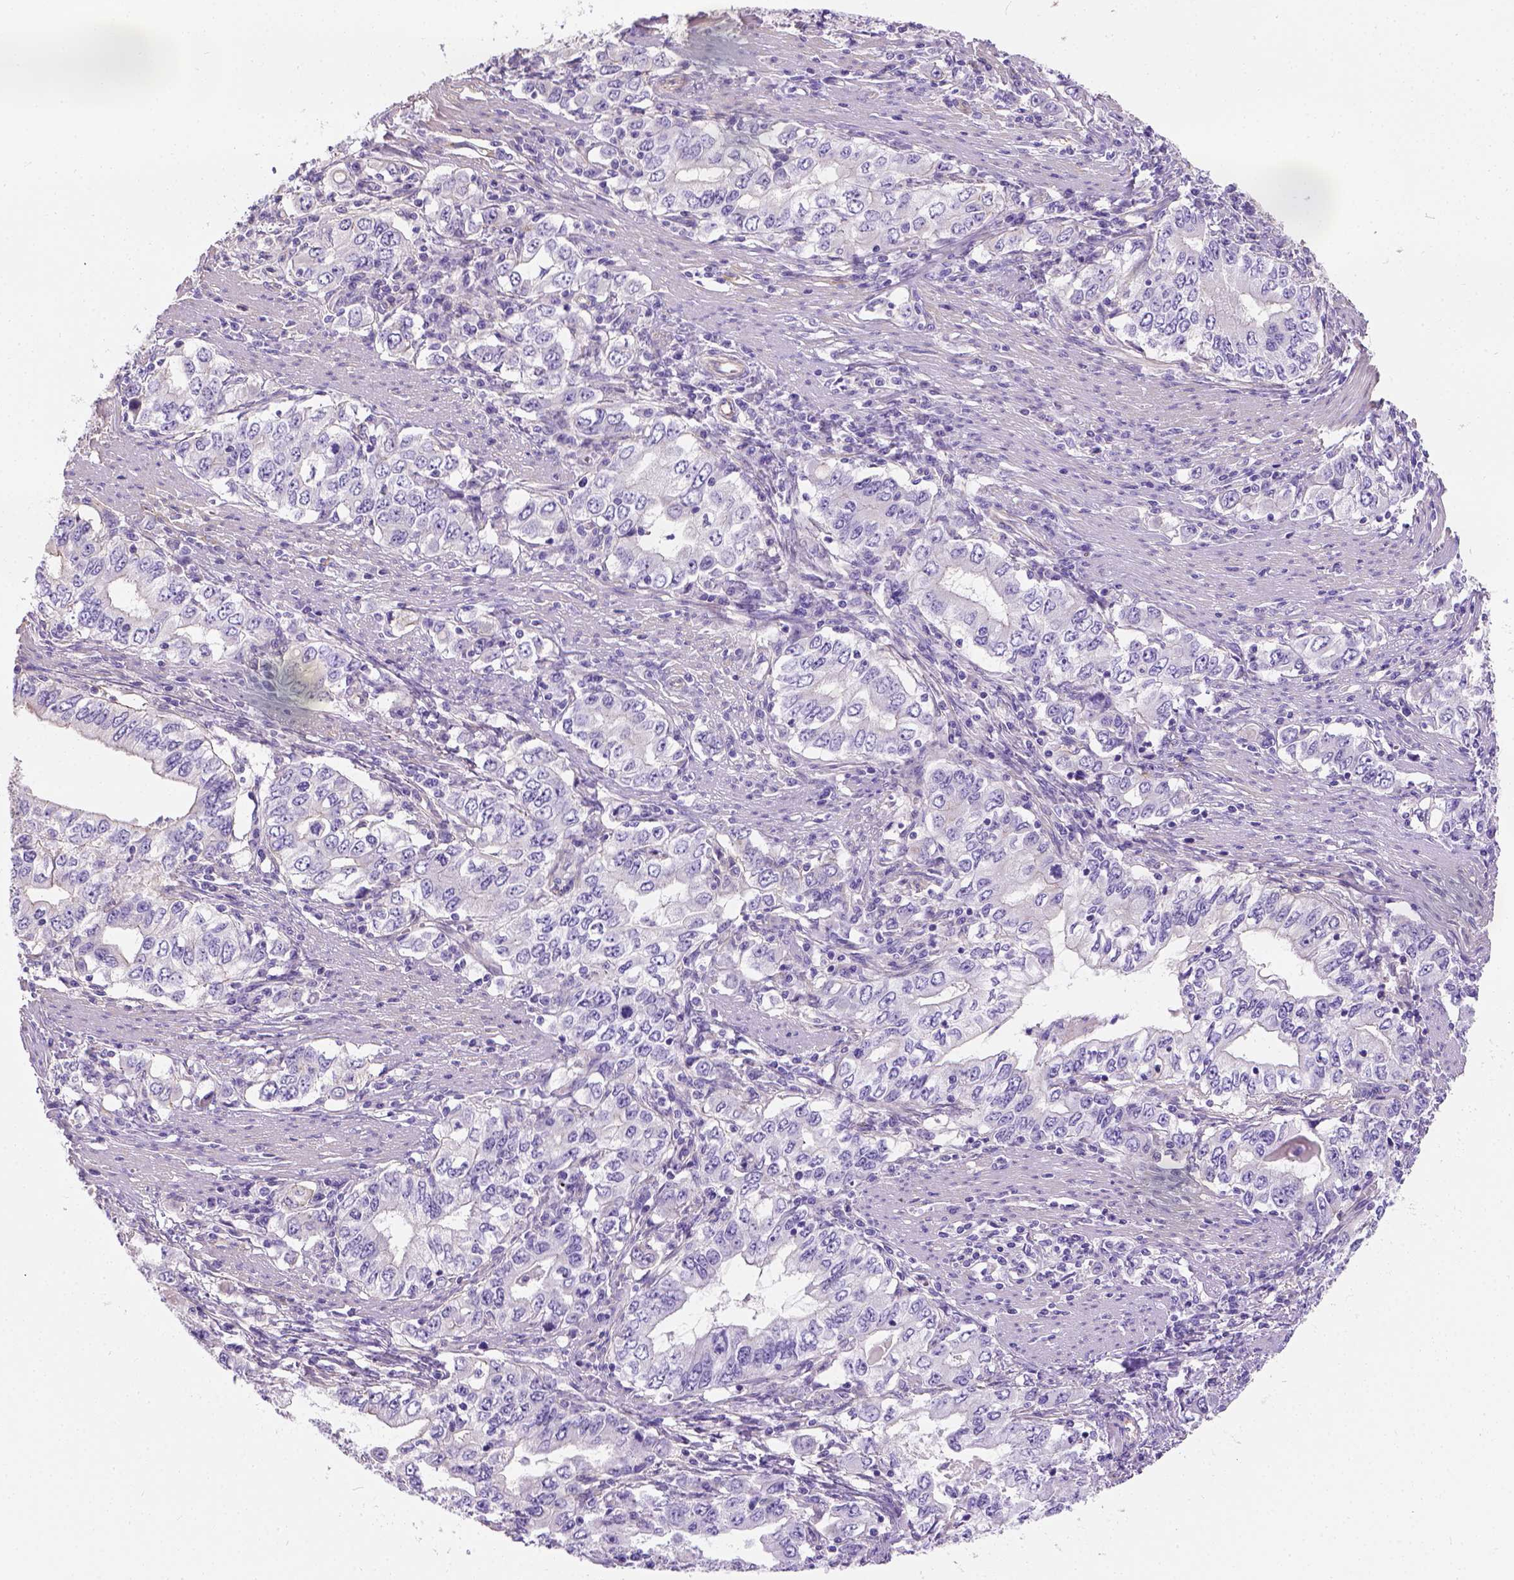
{"staining": {"intensity": "negative", "quantity": "none", "location": "none"}, "tissue": "stomach cancer", "cell_type": "Tumor cells", "image_type": "cancer", "snomed": [{"axis": "morphology", "description": "Adenocarcinoma, NOS"}, {"axis": "topography", "description": "Stomach, lower"}], "caption": "The image reveals no significant staining in tumor cells of adenocarcinoma (stomach).", "gene": "PHF7", "patient": {"sex": "female", "age": 72}}